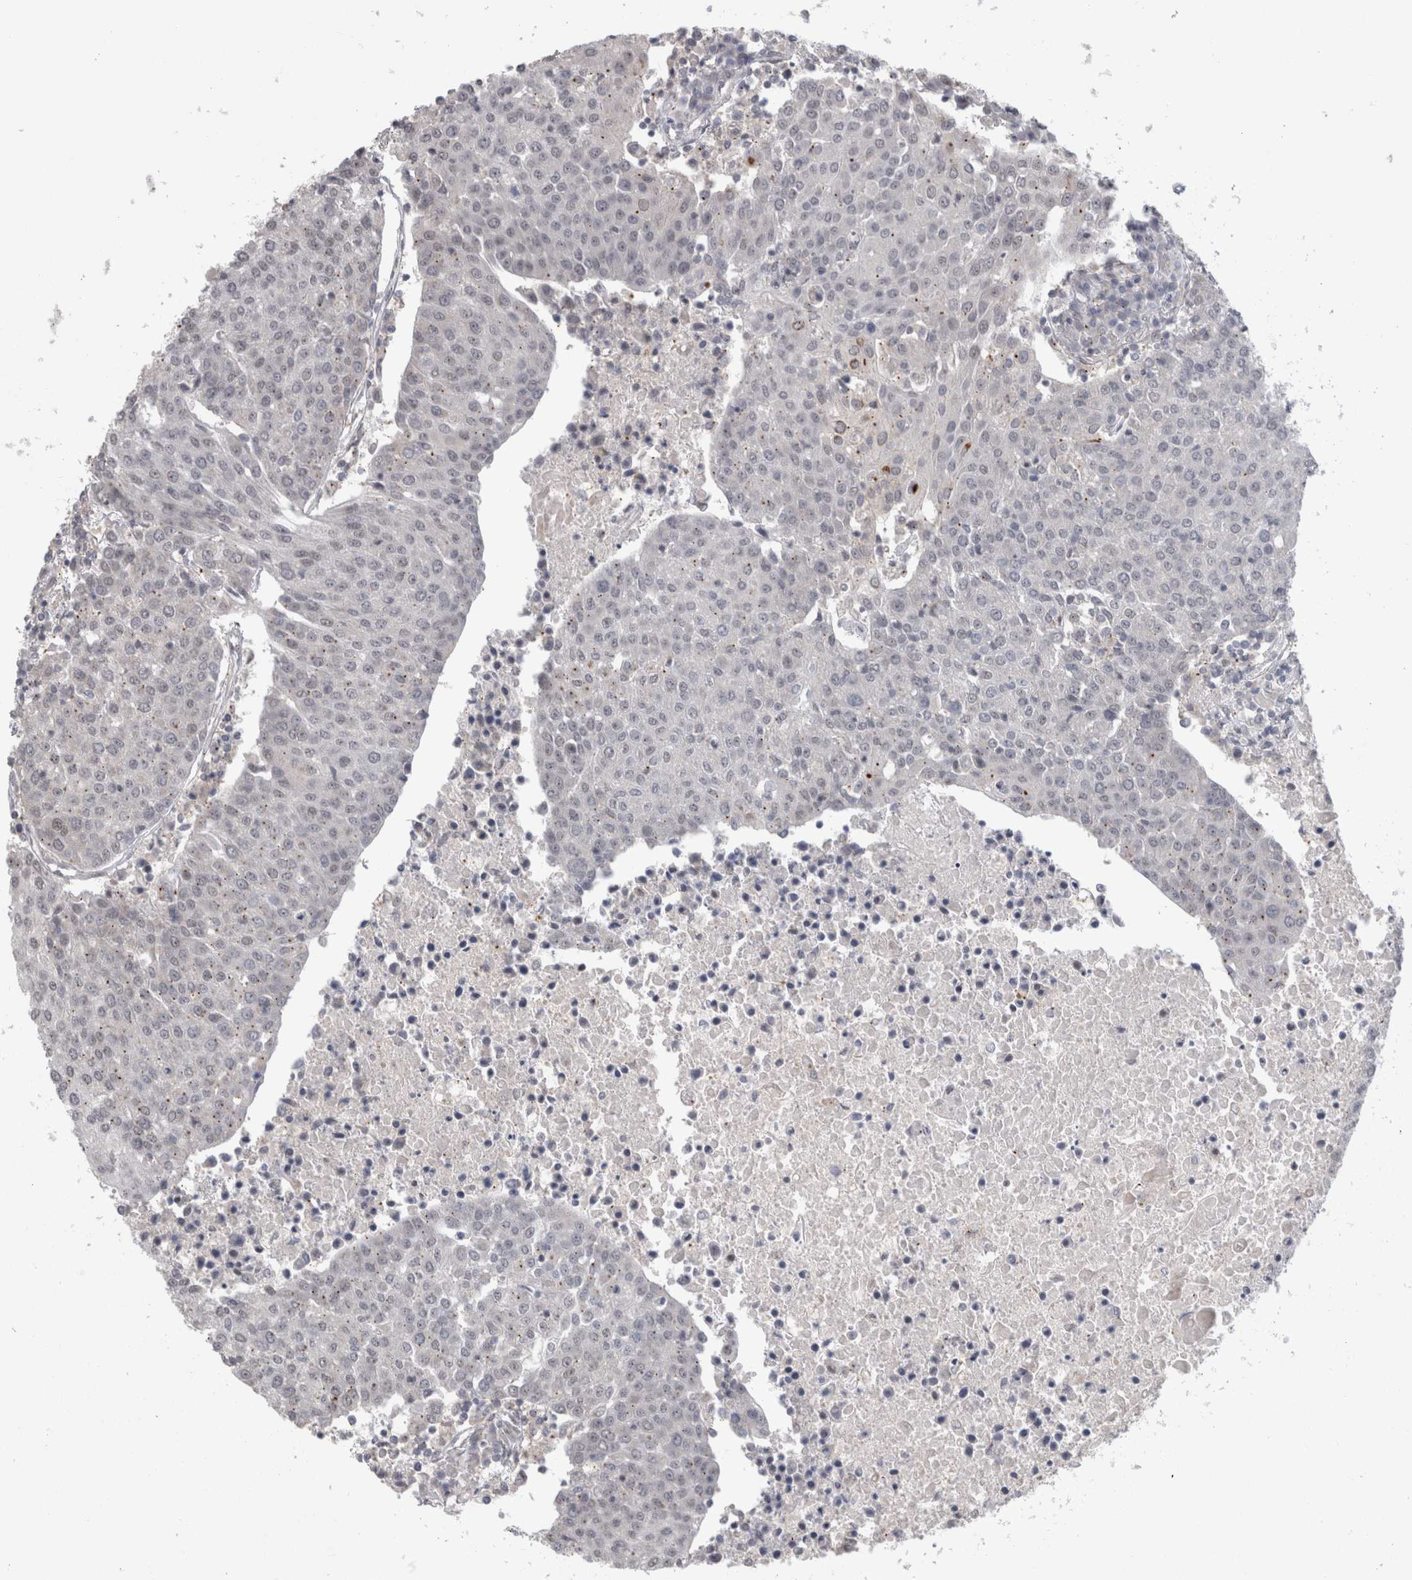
{"staining": {"intensity": "negative", "quantity": "none", "location": "none"}, "tissue": "urothelial cancer", "cell_type": "Tumor cells", "image_type": "cancer", "snomed": [{"axis": "morphology", "description": "Urothelial carcinoma, High grade"}, {"axis": "topography", "description": "Urinary bladder"}], "caption": "This is an immunohistochemistry photomicrograph of human urothelial cancer. There is no positivity in tumor cells.", "gene": "MTBP", "patient": {"sex": "female", "age": 85}}